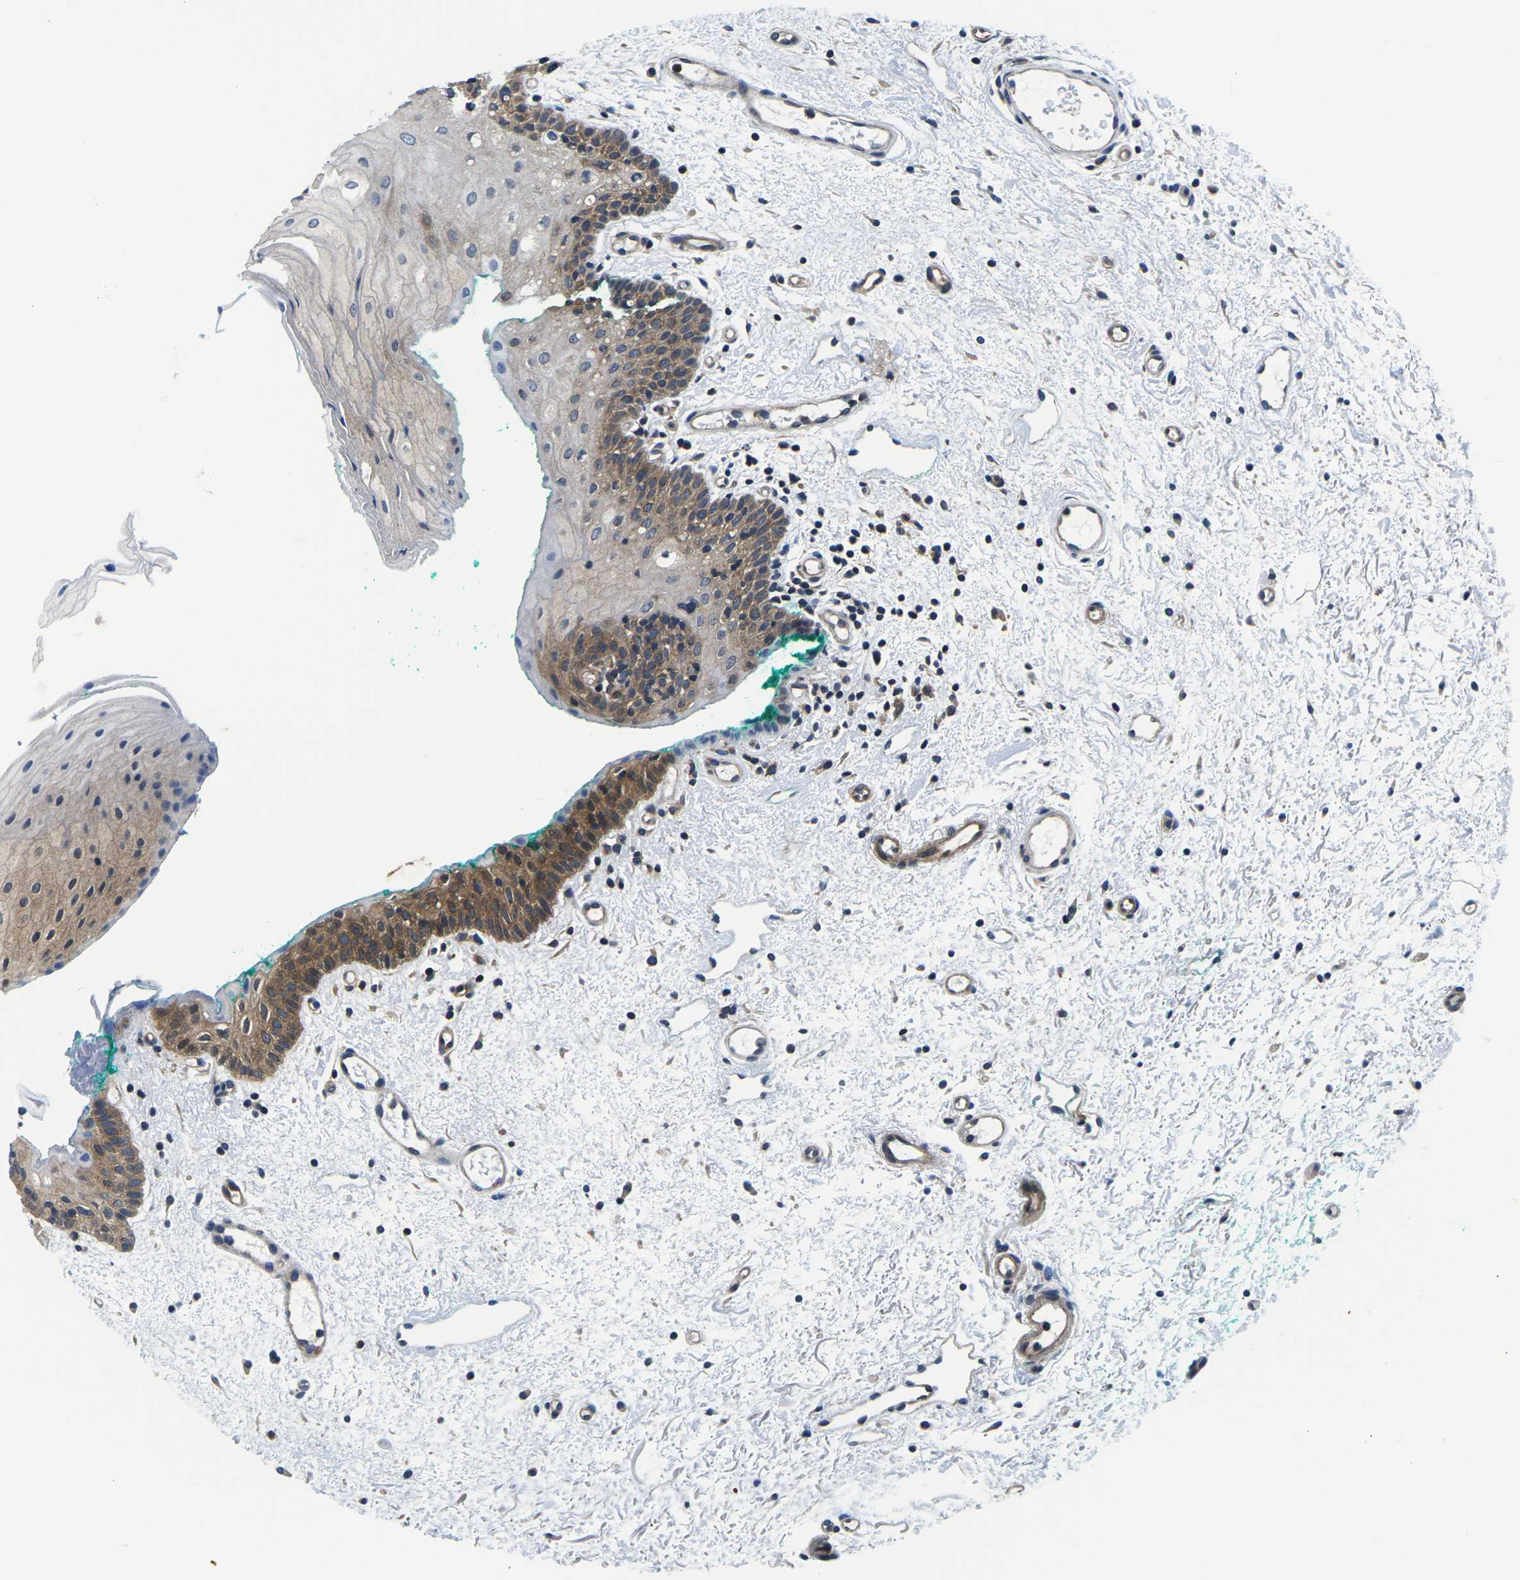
{"staining": {"intensity": "moderate", "quantity": "25%-75%", "location": "cytoplasmic/membranous"}, "tissue": "oral mucosa", "cell_type": "Squamous epithelial cells", "image_type": "normal", "snomed": [{"axis": "morphology", "description": "Normal tissue, NOS"}, {"axis": "morphology", "description": "Squamous cell carcinoma, NOS"}, {"axis": "topography", "description": "Oral tissue"}, {"axis": "topography", "description": "Salivary gland"}, {"axis": "topography", "description": "Head-Neck"}], "caption": "Squamous epithelial cells demonstrate medium levels of moderate cytoplasmic/membranous staining in about 25%-75% of cells in benign human oral mucosa. The staining was performed using DAB (3,3'-diaminobenzidine), with brown indicating positive protein expression. Nuclei are stained blue with hematoxylin.", "gene": "GSK3B", "patient": {"sex": "female", "age": 62}}